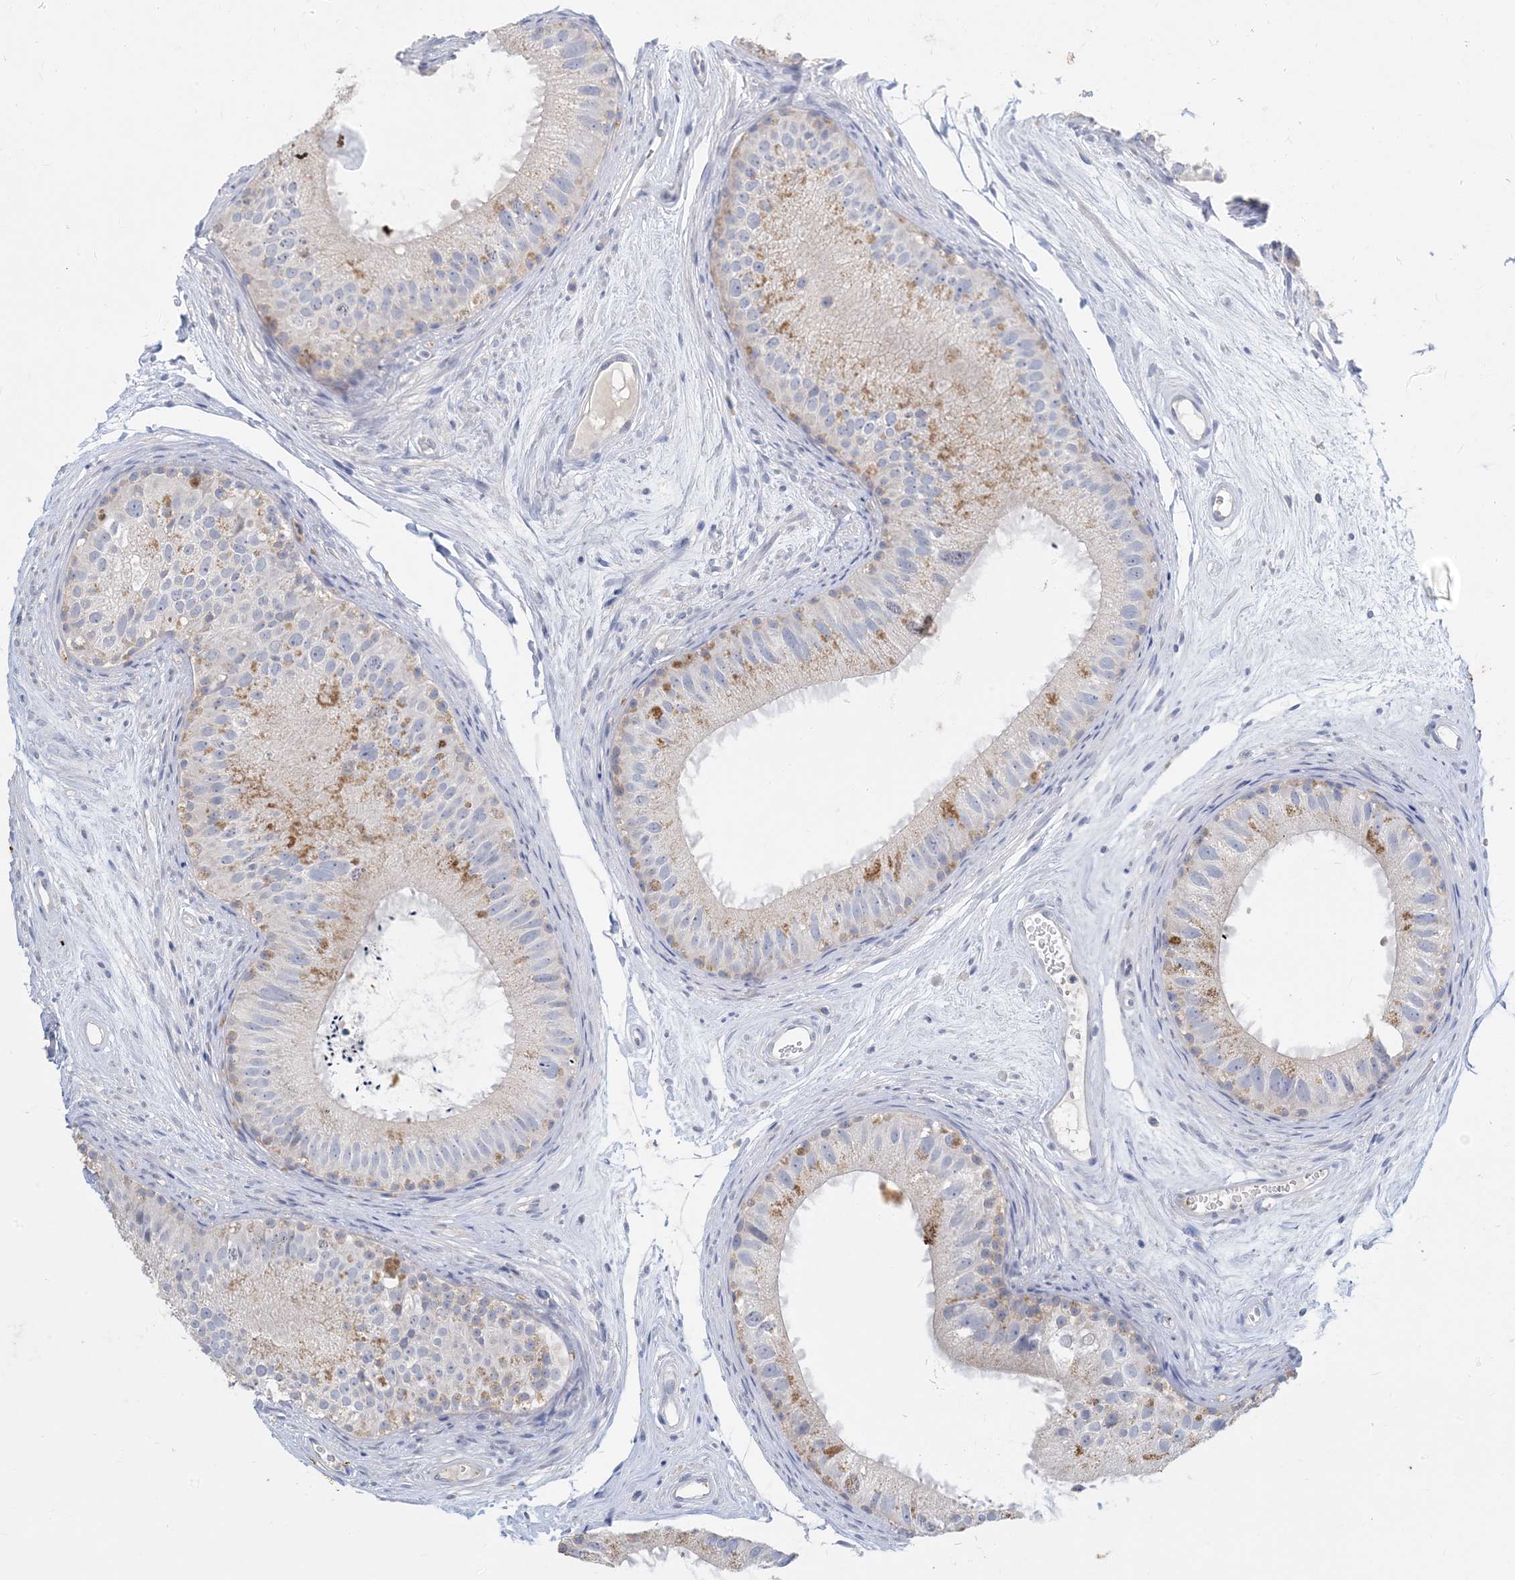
{"staining": {"intensity": "negative", "quantity": "none", "location": "none"}, "tissue": "epididymis", "cell_type": "Glandular cells", "image_type": "normal", "snomed": [{"axis": "morphology", "description": "Normal tissue, NOS"}, {"axis": "topography", "description": "Epididymis"}], "caption": "A micrograph of epididymis stained for a protein displays no brown staining in glandular cells. (DAB (3,3'-diaminobenzidine) immunohistochemistry (IHC) with hematoxylin counter stain).", "gene": "KPRP", "patient": {"sex": "male", "age": 77}}